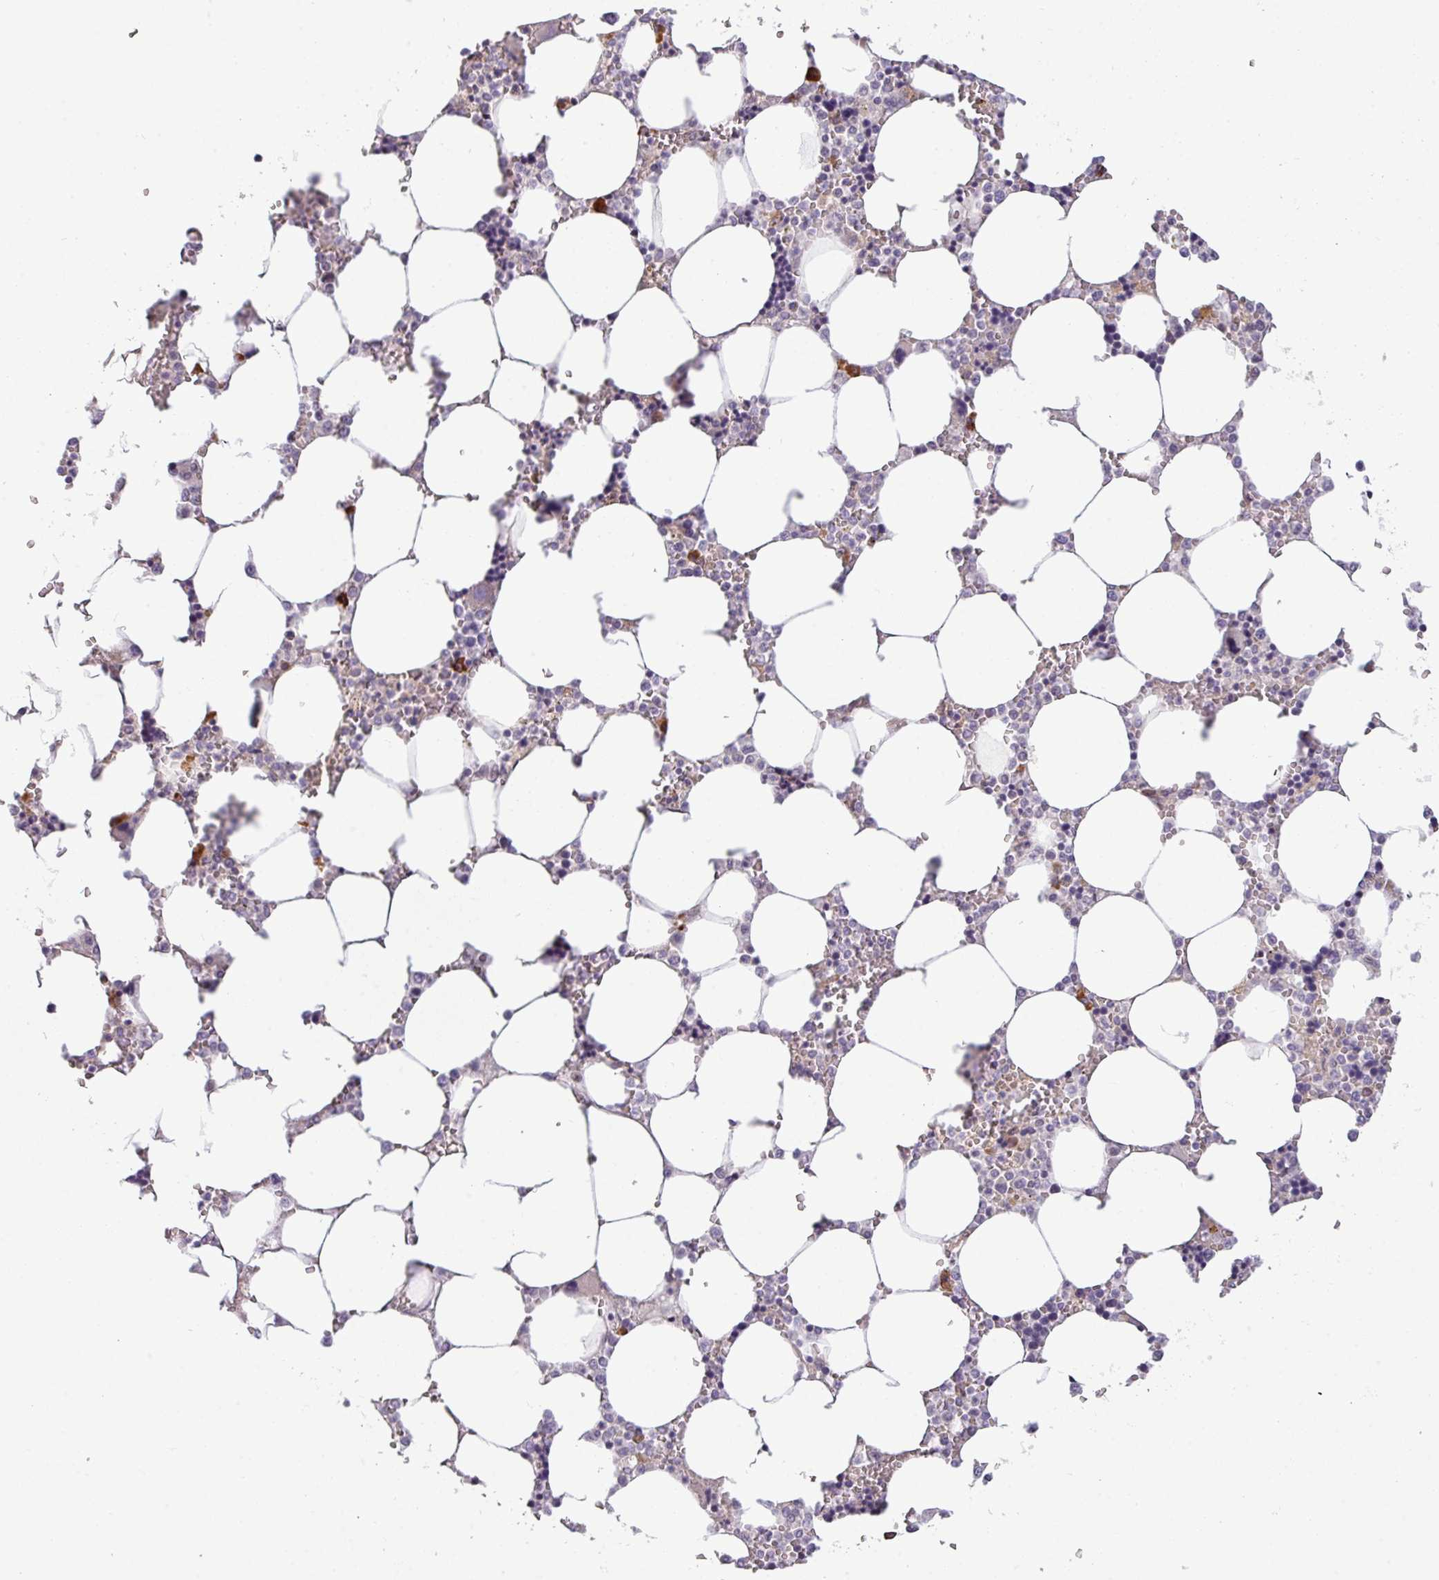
{"staining": {"intensity": "strong", "quantity": "<25%", "location": "cytoplasmic/membranous"}, "tissue": "bone marrow", "cell_type": "Hematopoietic cells", "image_type": "normal", "snomed": [{"axis": "morphology", "description": "Normal tissue, NOS"}, {"axis": "topography", "description": "Bone marrow"}], "caption": "IHC image of benign human bone marrow stained for a protein (brown), which reveals medium levels of strong cytoplasmic/membranous expression in about <25% of hematopoietic cells.", "gene": "SLC66A2", "patient": {"sex": "male", "age": 64}}